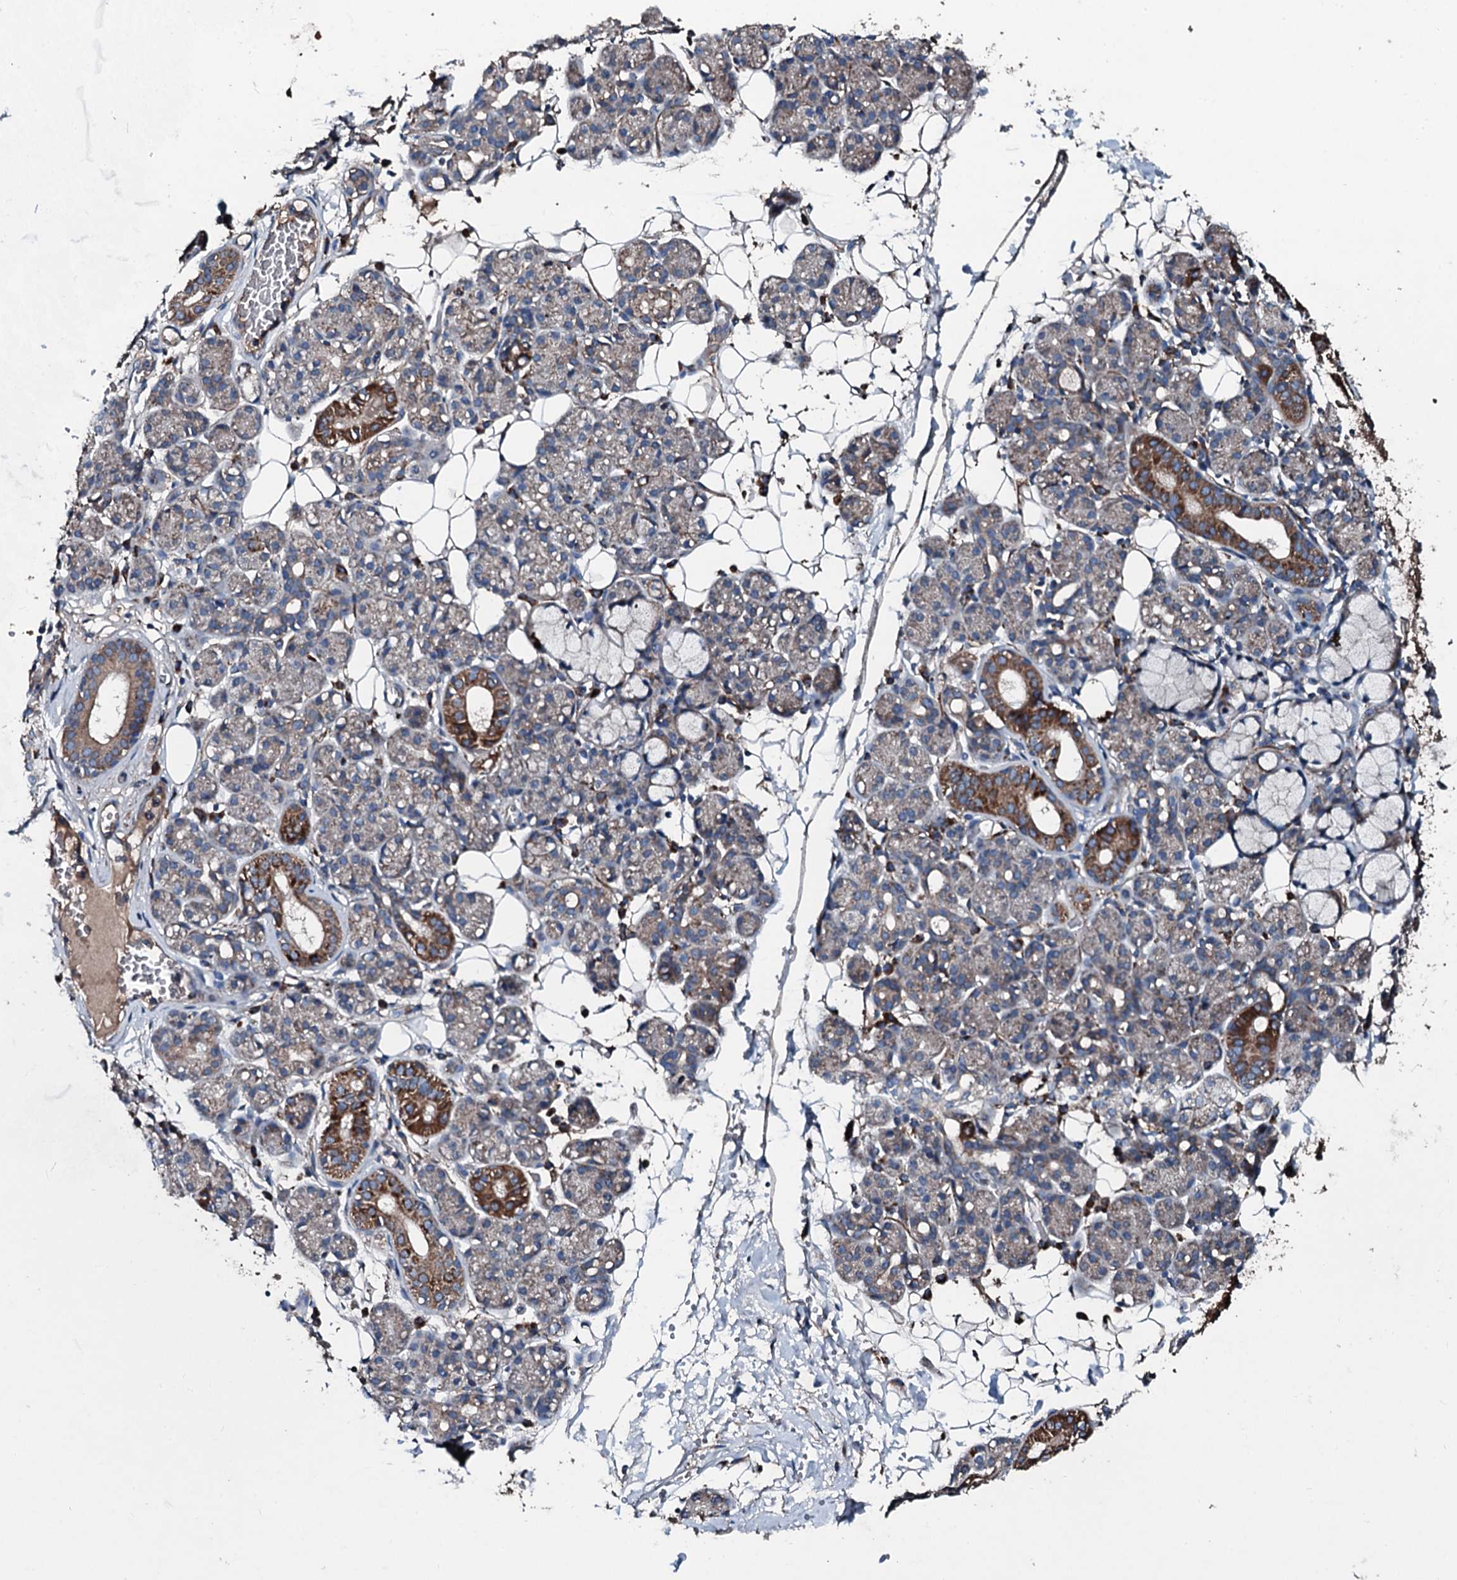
{"staining": {"intensity": "strong", "quantity": "<25%", "location": "cytoplasmic/membranous"}, "tissue": "salivary gland", "cell_type": "Glandular cells", "image_type": "normal", "snomed": [{"axis": "morphology", "description": "Normal tissue, NOS"}, {"axis": "topography", "description": "Salivary gland"}], "caption": "Immunohistochemical staining of normal salivary gland displays <25% levels of strong cytoplasmic/membranous protein positivity in about <25% of glandular cells. Nuclei are stained in blue.", "gene": "ACSS3", "patient": {"sex": "male", "age": 63}}